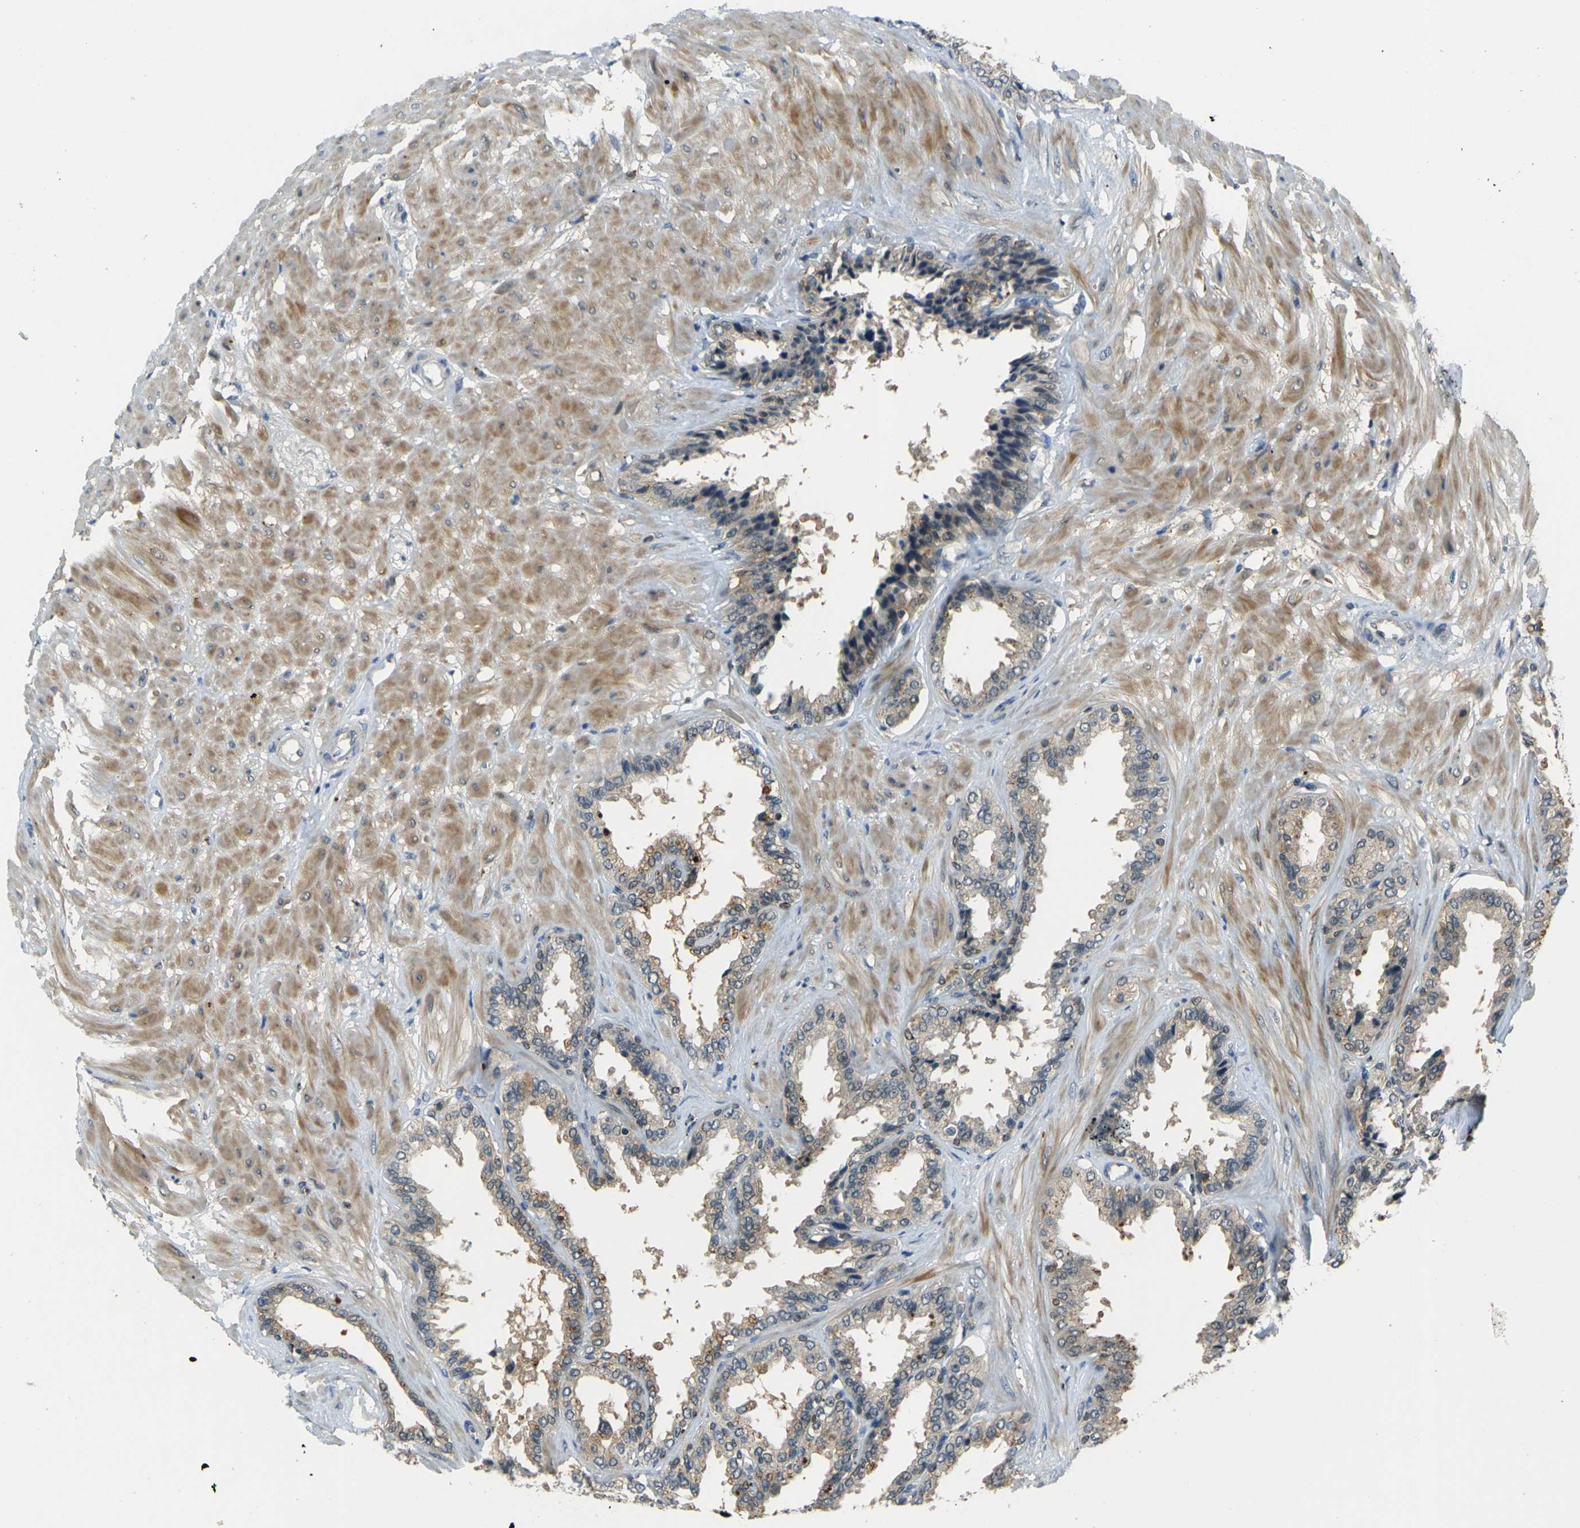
{"staining": {"intensity": "moderate", "quantity": ">75%", "location": "cytoplasmic/membranous"}, "tissue": "seminal vesicle", "cell_type": "Glandular cells", "image_type": "normal", "snomed": [{"axis": "morphology", "description": "Normal tissue, NOS"}, {"axis": "topography", "description": "Seminal veicle"}], "caption": "Protein expression analysis of normal seminal vesicle reveals moderate cytoplasmic/membranous expression in about >75% of glandular cells.", "gene": "PIGL", "patient": {"sex": "male", "age": 46}}